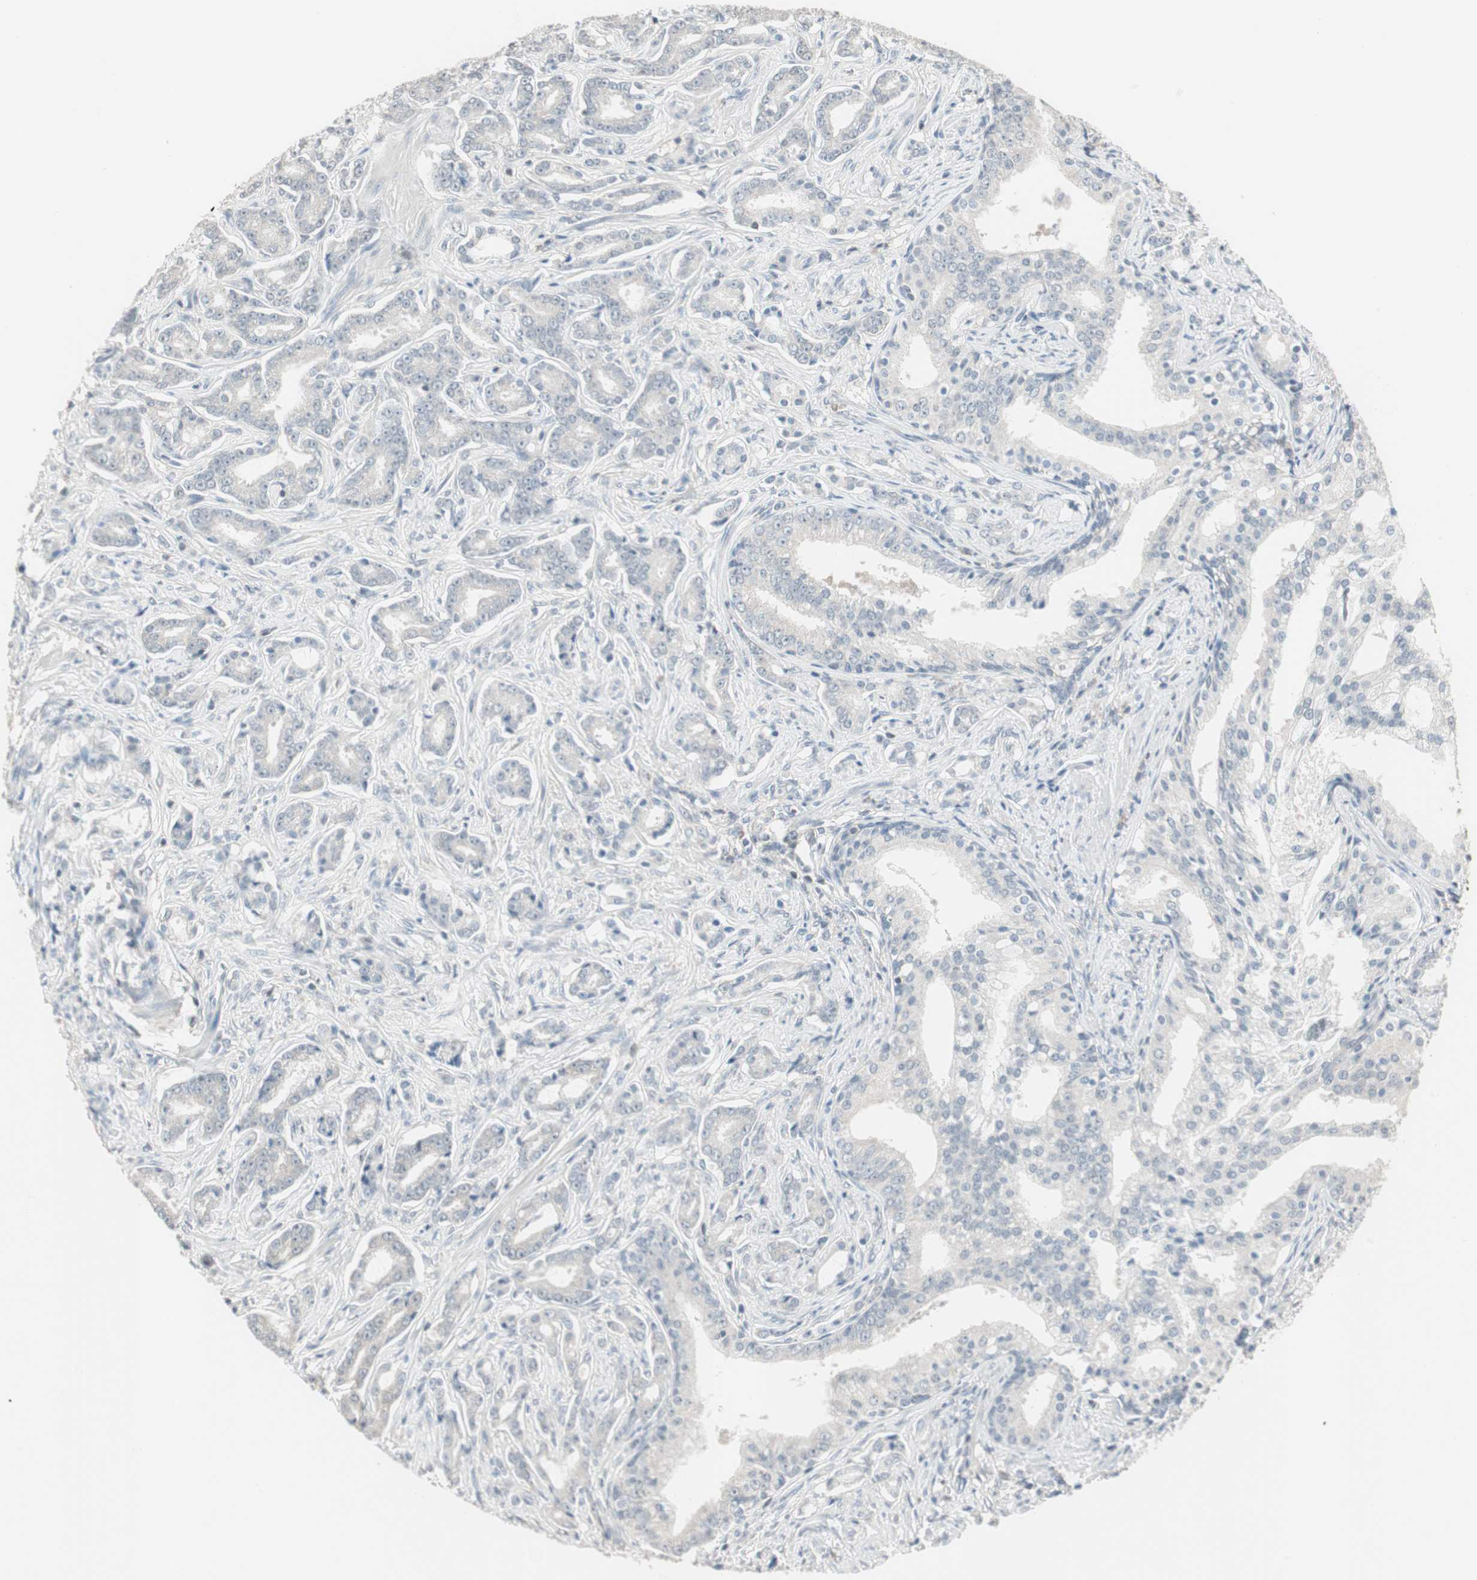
{"staining": {"intensity": "negative", "quantity": "none", "location": "none"}, "tissue": "prostate cancer", "cell_type": "Tumor cells", "image_type": "cancer", "snomed": [{"axis": "morphology", "description": "Adenocarcinoma, Low grade"}, {"axis": "topography", "description": "Prostate"}], "caption": "Immunohistochemistry (IHC) micrograph of neoplastic tissue: human prostate cancer stained with DAB (3,3'-diaminobenzidine) shows no significant protein expression in tumor cells.", "gene": "PDZK1", "patient": {"sex": "male", "age": 58}}